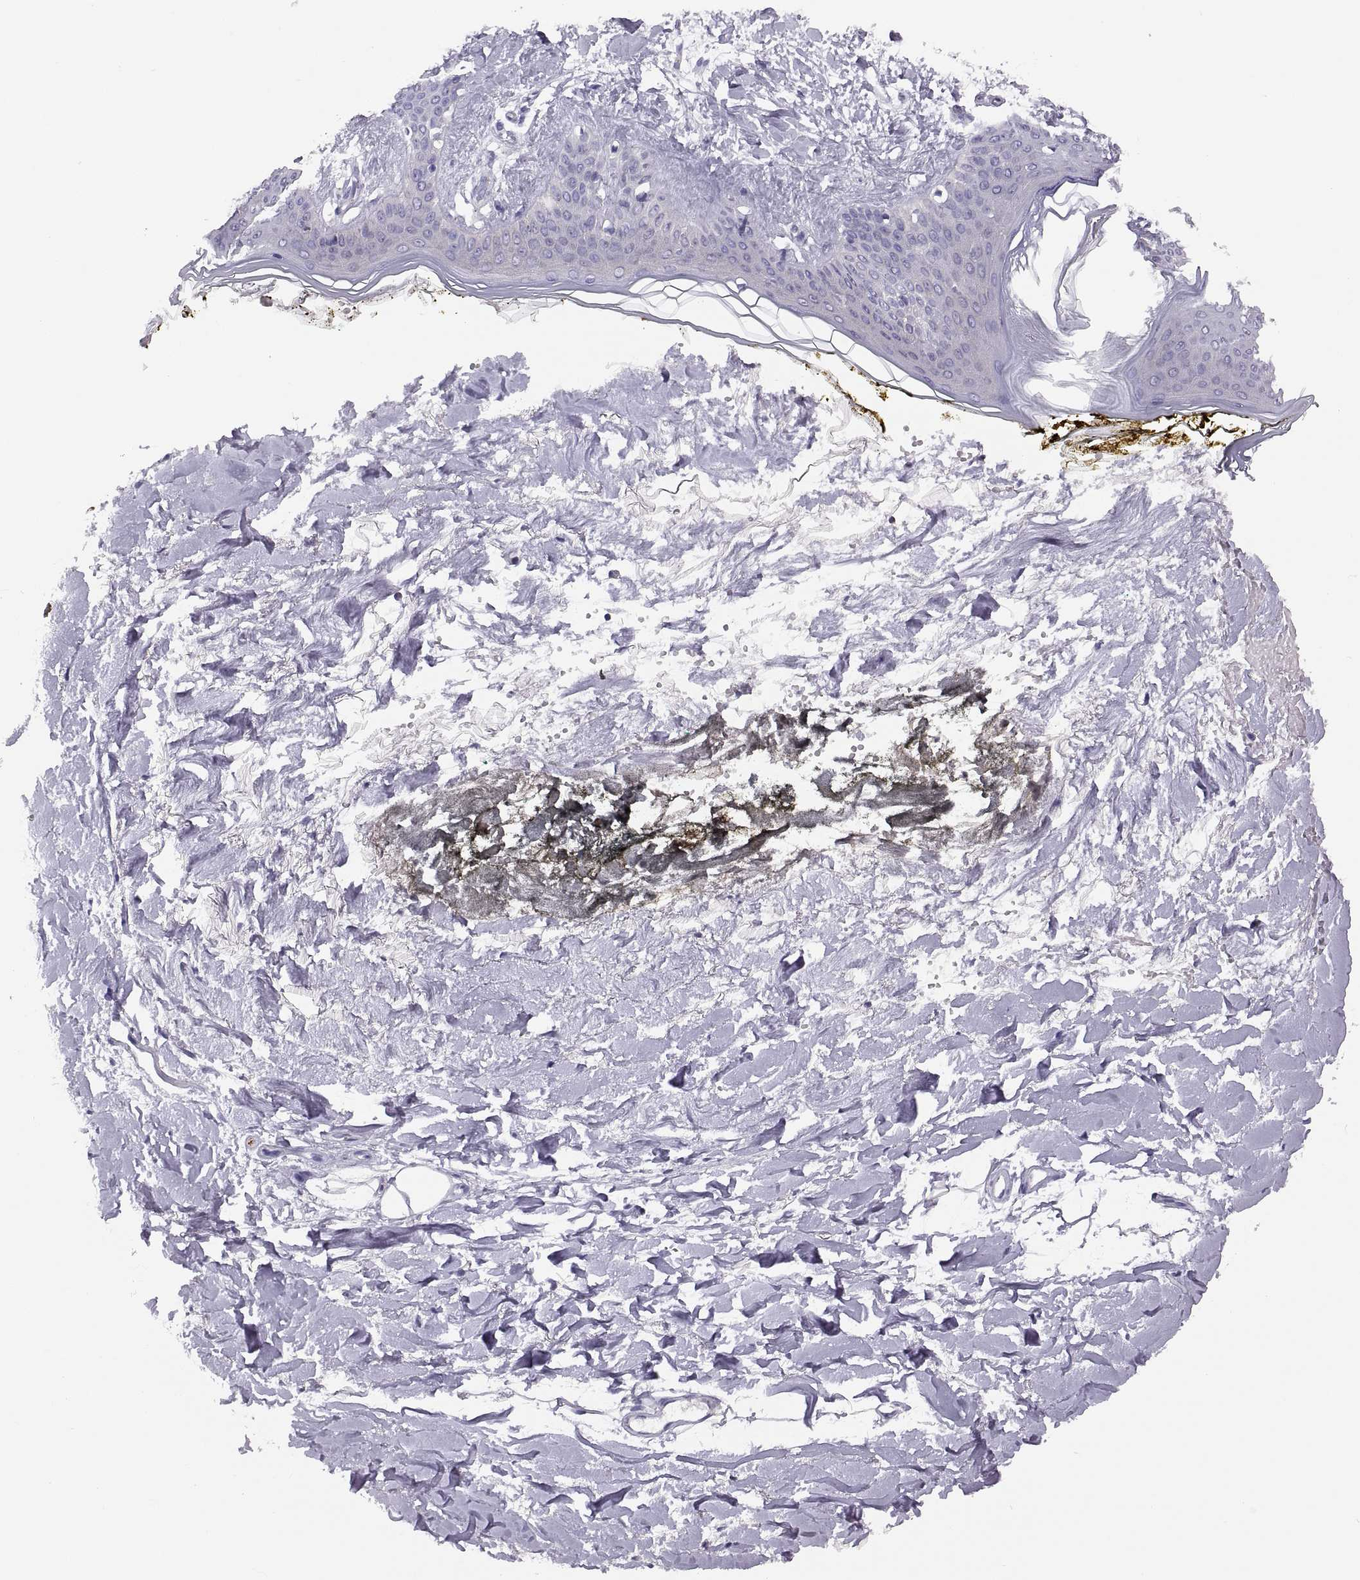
{"staining": {"intensity": "negative", "quantity": "none", "location": "none"}, "tissue": "skin", "cell_type": "Fibroblasts", "image_type": "normal", "snomed": [{"axis": "morphology", "description": "Normal tissue, NOS"}, {"axis": "topography", "description": "Skin"}], "caption": "Immunohistochemistry (IHC) of normal human skin demonstrates no positivity in fibroblasts.", "gene": "TTC21A", "patient": {"sex": "female", "age": 34}}